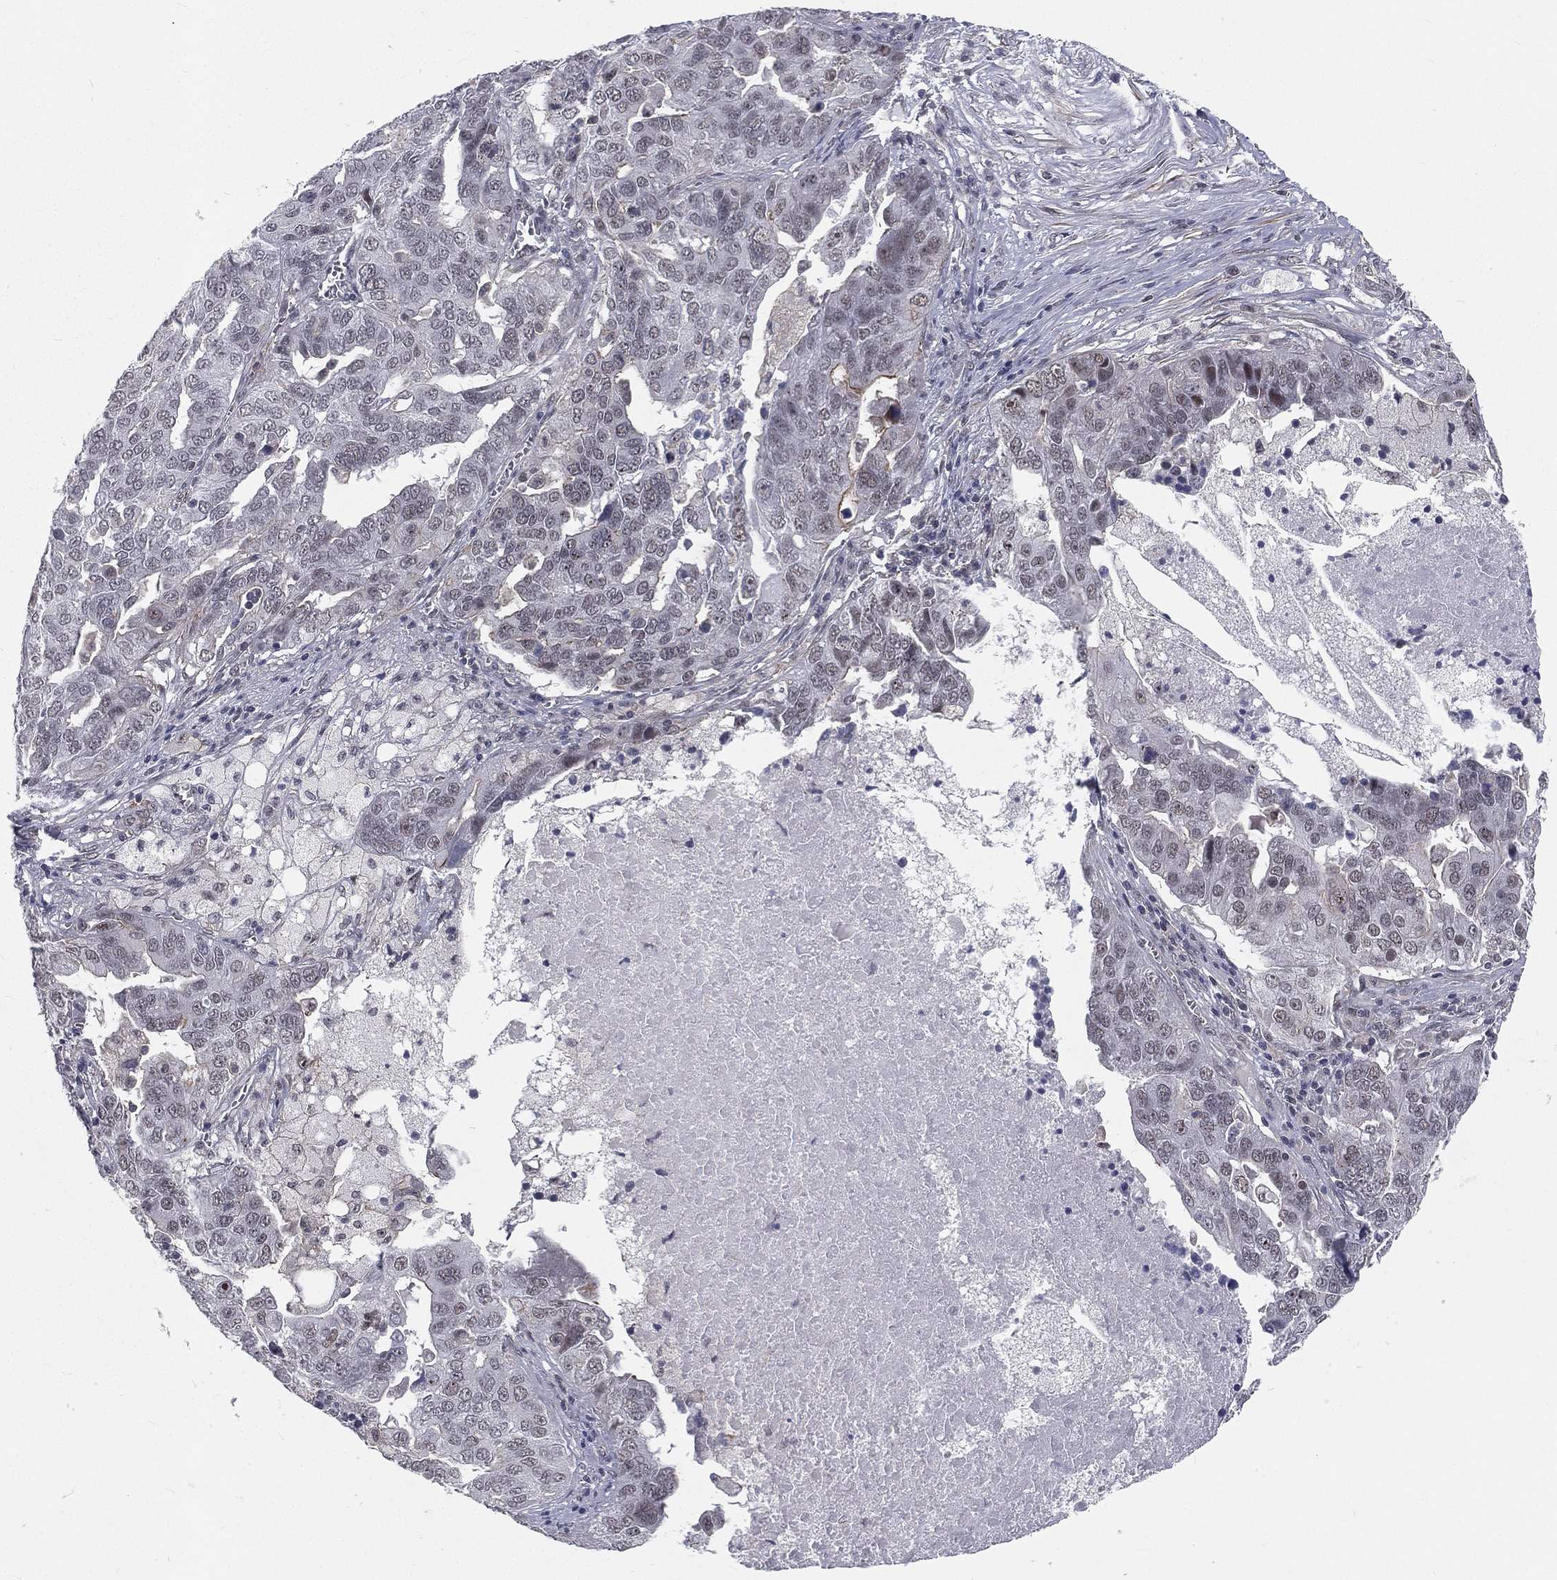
{"staining": {"intensity": "negative", "quantity": "none", "location": "none"}, "tissue": "ovarian cancer", "cell_type": "Tumor cells", "image_type": "cancer", "snomed": [{"axis": "morphology", "description": "Carcinoma, endometroid"}, {"axis": "topography", "description": "Soft tissue"}, {"axis": "topography", "description": "Ovary"}], "caption": "A high-resolution photomicrograph shows immunohistochemistry (IHC) staining of endometroid carcinoma (ovarian), which displays no significant staining in tumor cells. (Immunohistochemistry, brightfield microscopy, high magnification).", "gene": "MORC2", "patient": {"sex": "female", "age": 52}}